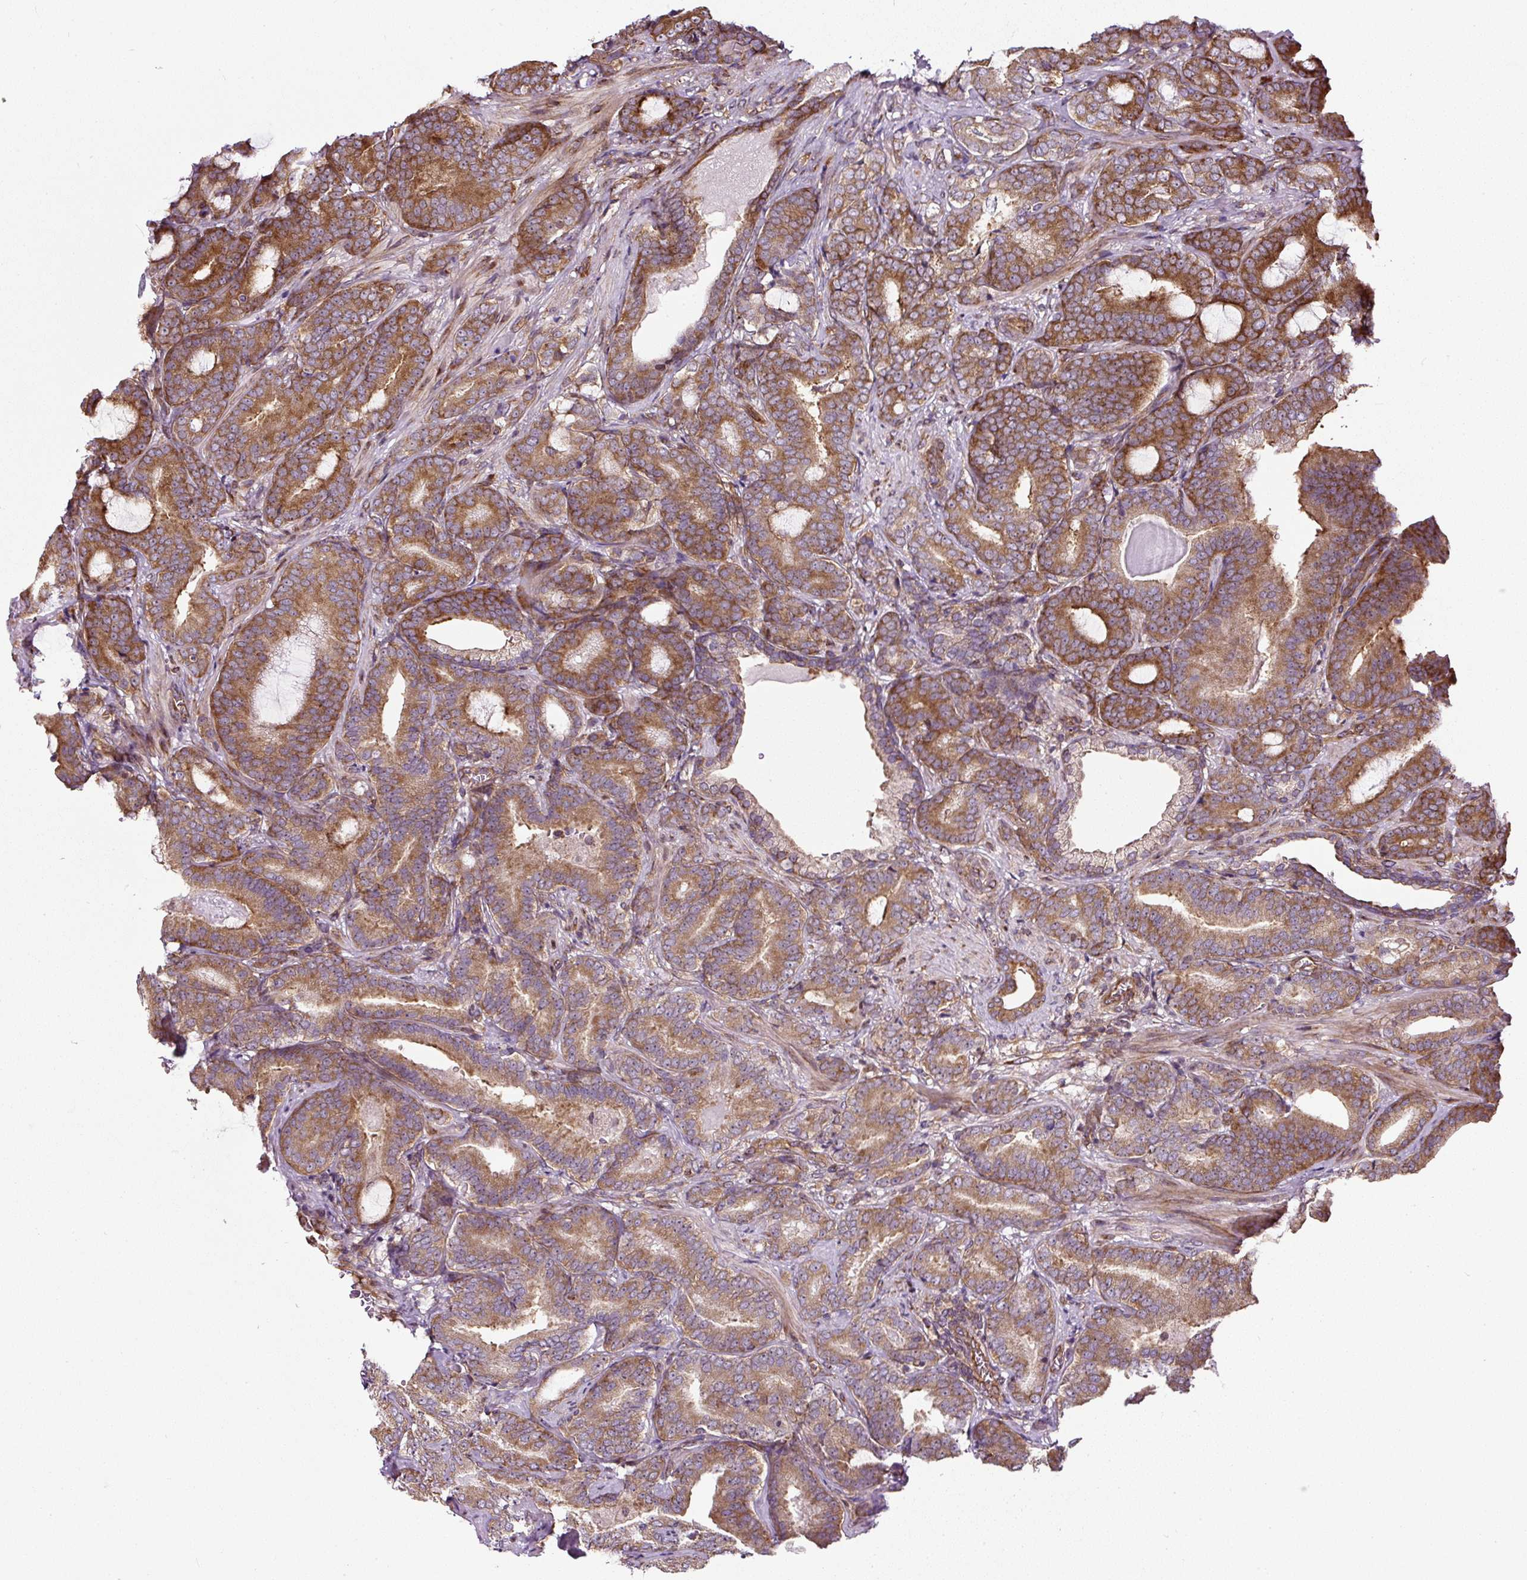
{"staining": {"intensity": "moderate", "quantity": ">75%", "location": "cytoplasmic/membranous"}, "tissue": "prostate cancer", "cell_type": "Tumor cells", "image_type": "cancer", "snomed": [{"axis": "morphology", "description": "Adenocarcinoma, Low grade"}, {"axis": "topography", "description": "Prostate and seminal vesicle, NOS"}], "caption": "Moderate cytoplasmic/membranous protein positivity is appreciated in approximately >75% of tumor cells in prostate cancer (low-grade adenocarcinoma). The protein of interest is shown in brown color, while the nuclei are stained blue.", "gene": "KDM4E", "patient": {"sex": "male", "age": 61}}